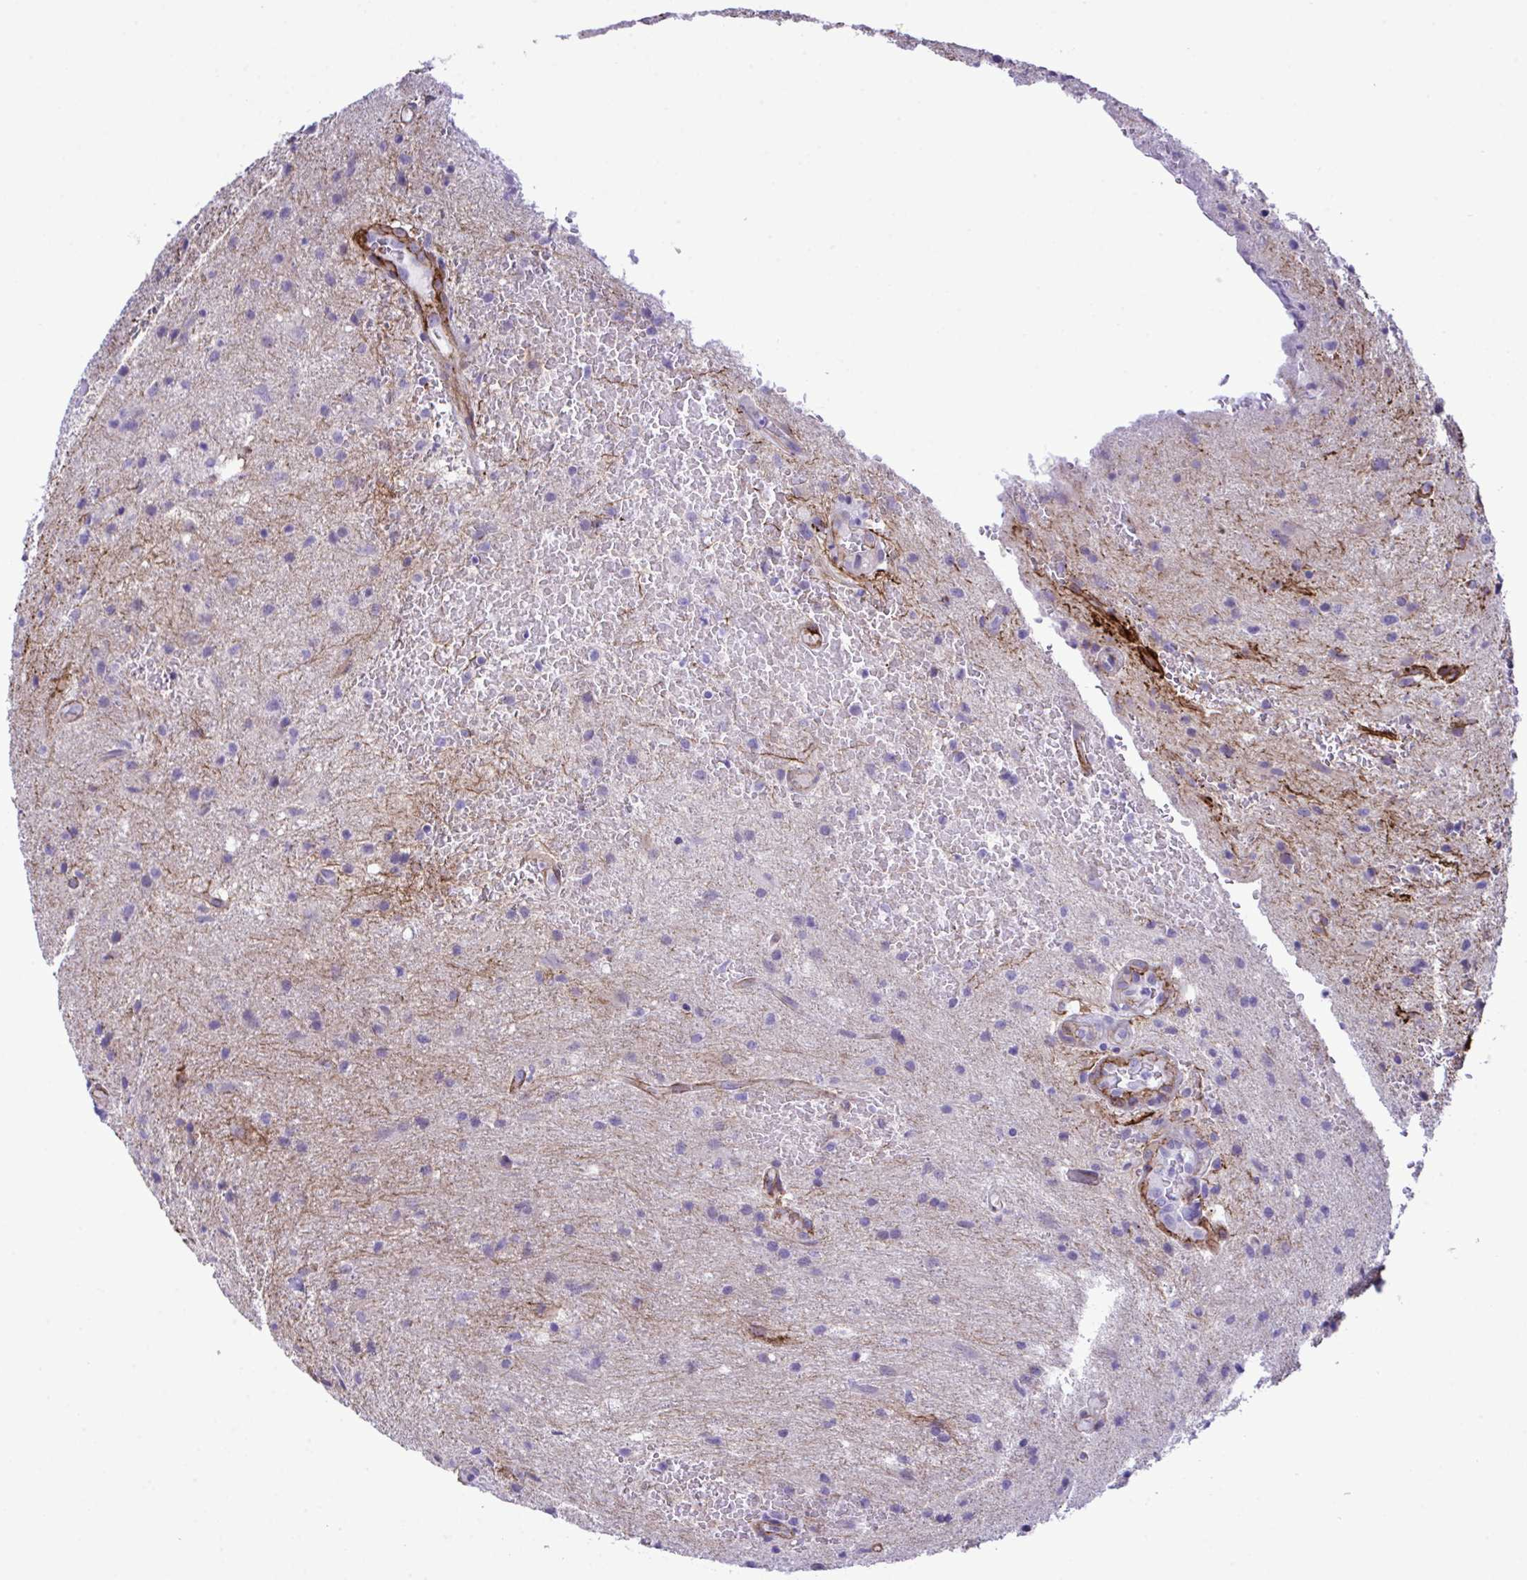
{"staining": {"intensity": "negative", "quantity": "none", "location": "none"}, "tissue": "glioma", "cell_type": "Tumor cells", "image_type": "cancer", "snomed": [{"axis": "morphology", "description": "Glioma, malignant, High grade"}, {"axis": "topography", "description": "Brain"}], "caption": "High magnification brightfield microscopy of glioma stained with DAB (brown) and counterstained with hematoxylin (blue): tumor cells show no significant expression. (Immunohistochemistry, brightfield microscopy, high magnification).", "gene": "SYNPO2L", "patient": {"sex": "male", "age": 67}}